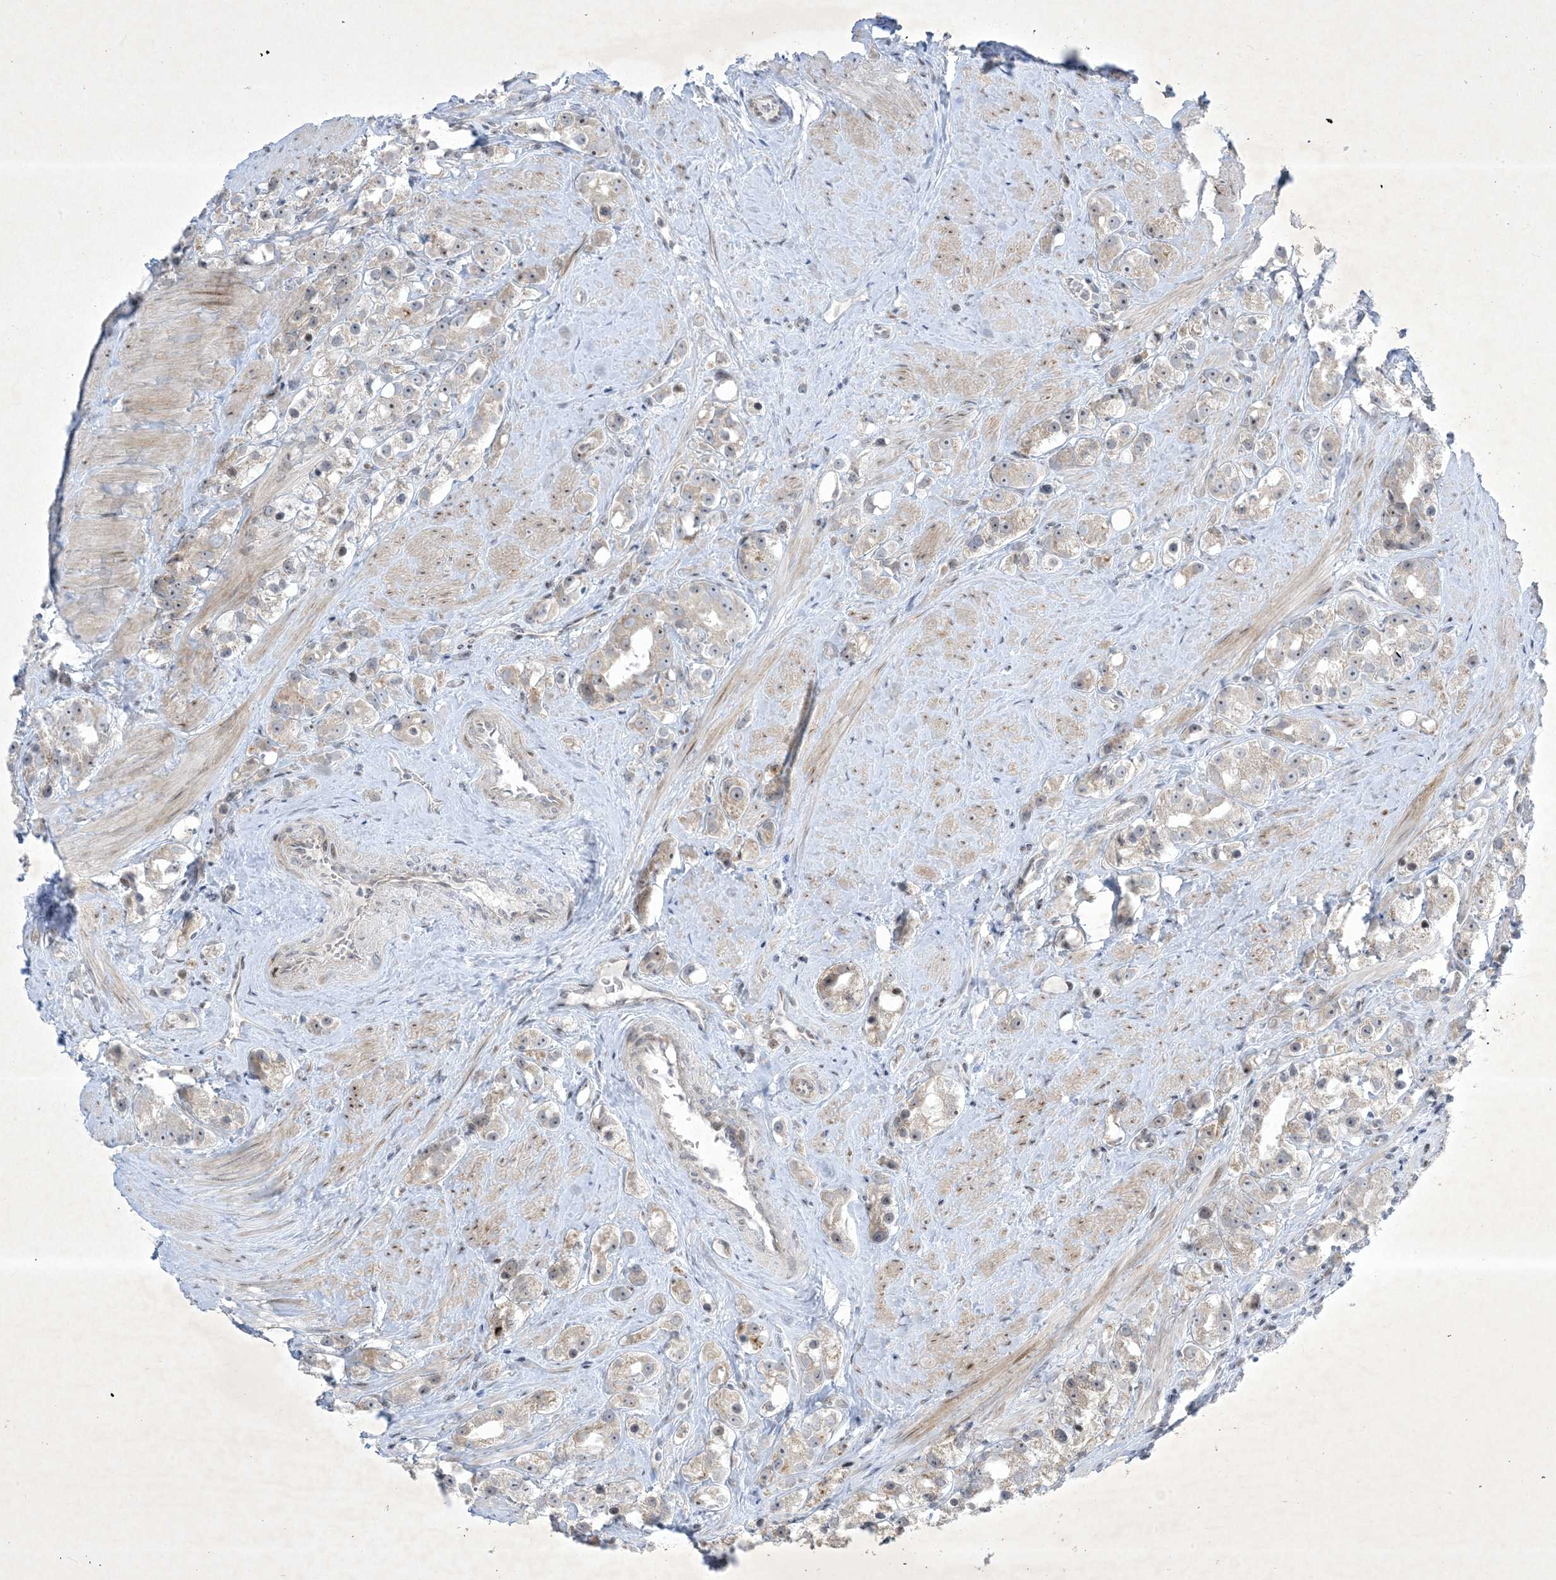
{"staining": {"intensity": "weak", "quantity": "25%-75%", "location": "cytoplasmic/membranous,nuclear"}, "tissue": "prostate cancer", "cell_type": "Tumor cells", "image_type": "cancer", "snomed": [{"axis": "morphology", "description": "Adenocarcinoma, NOS"}, {"axis": "topography", "description": "Prostate"}], "caption": "There is low levels of weak cytoplasmic/membranous and nuclear staining in tumor cells of prostate cancer (adenocarcinoma), as demonstrated by immunohistochemical staining (brown color).", "gene": "SOGA3", "patient": {"sex": "male", "age": 79}}